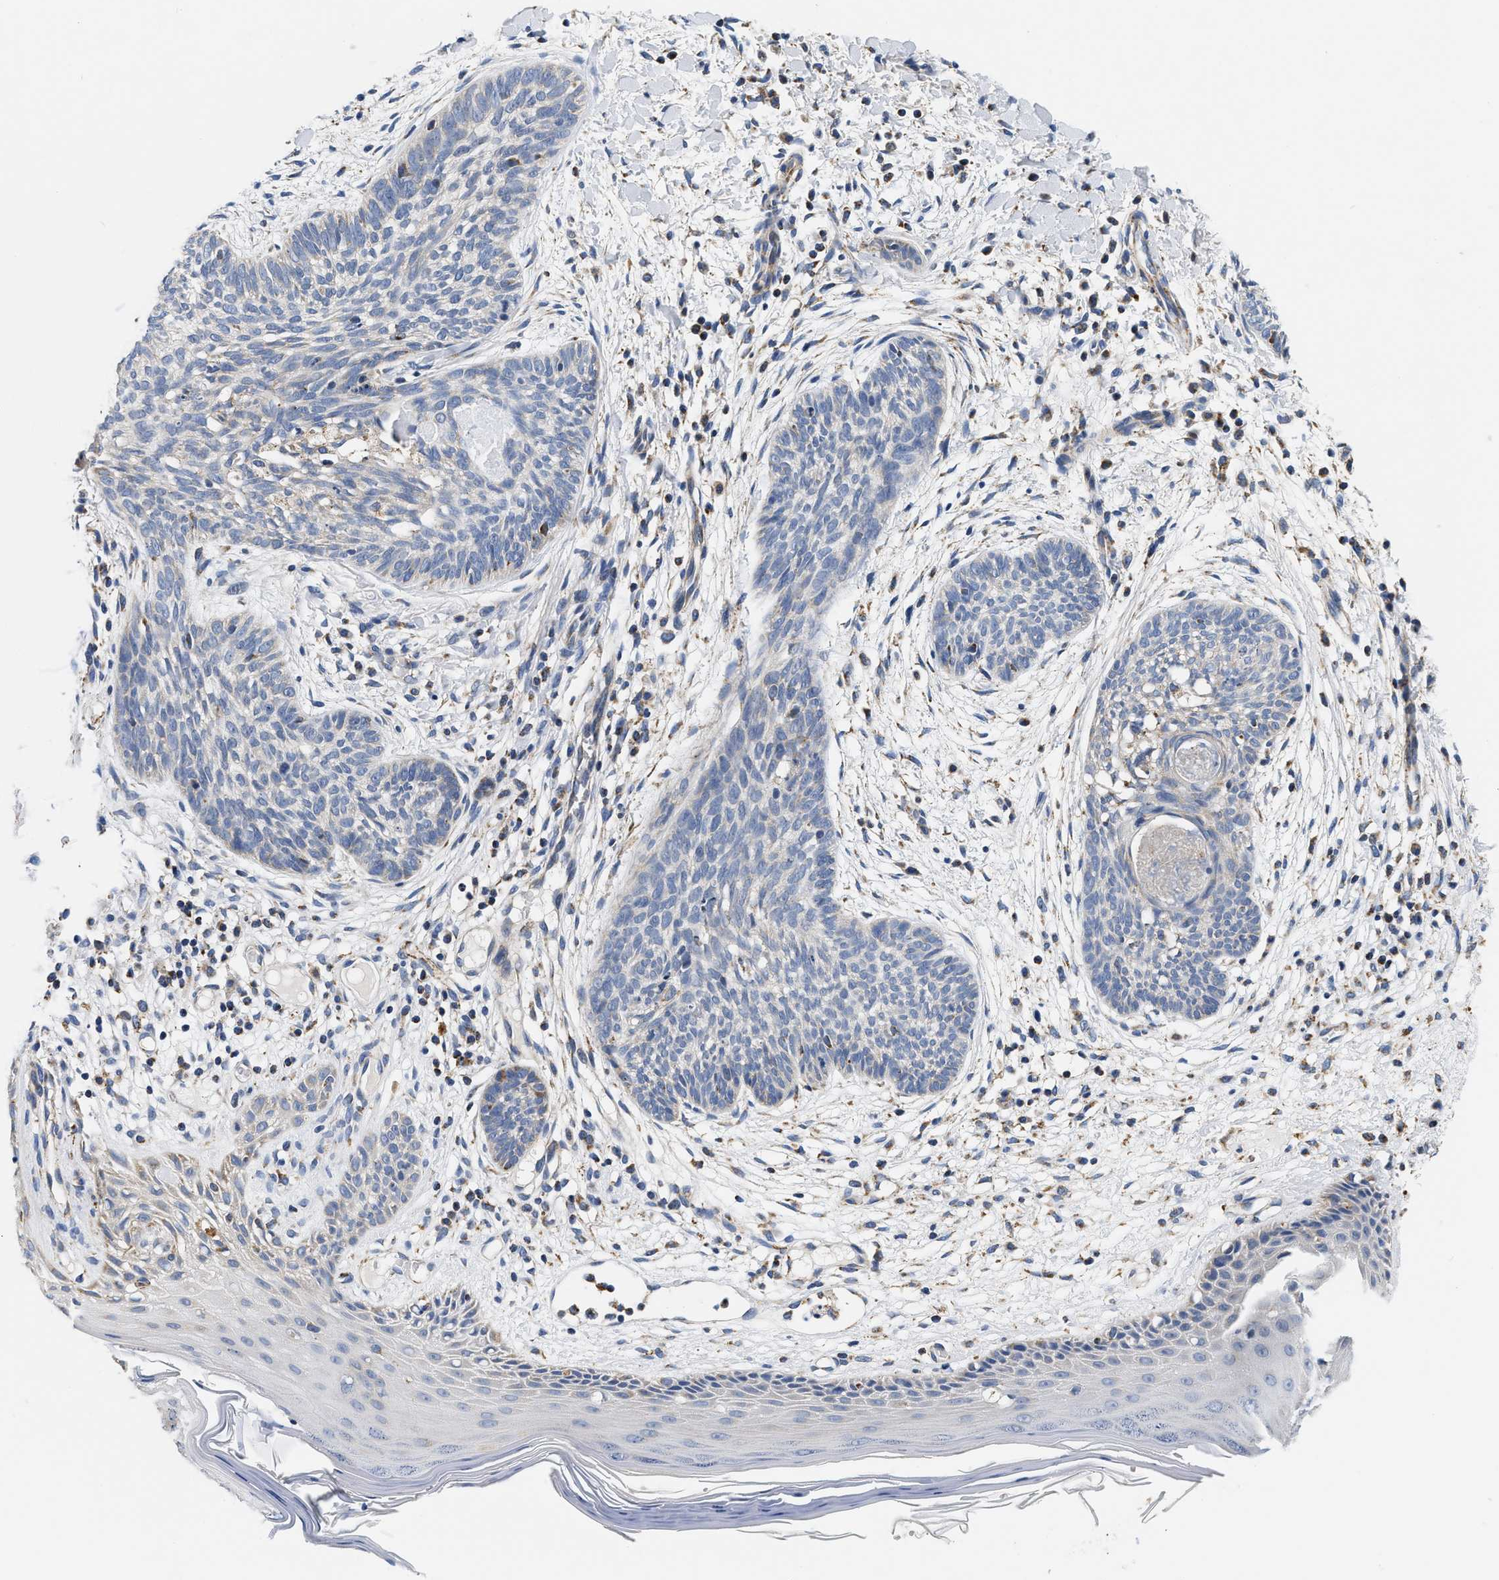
{"staining": {"intensity": "negative", "quantity": "none", "location": "none"}, "tissue": "skin cancer", "cell_type": "Tumor cells", "image_type": "cancer", "snomed": [{"axis": "morphology", "description": "Basal cell carcinoma"}, {"axis": "topography", "description": "Skin"}], "caption": "A high-resolution image shows IHC staining of basal cell carcinoma (skin), which shows no significant expression in tumor cells.", "gene": "PDP1", "patient": {"sex": "female", "age": 59}}